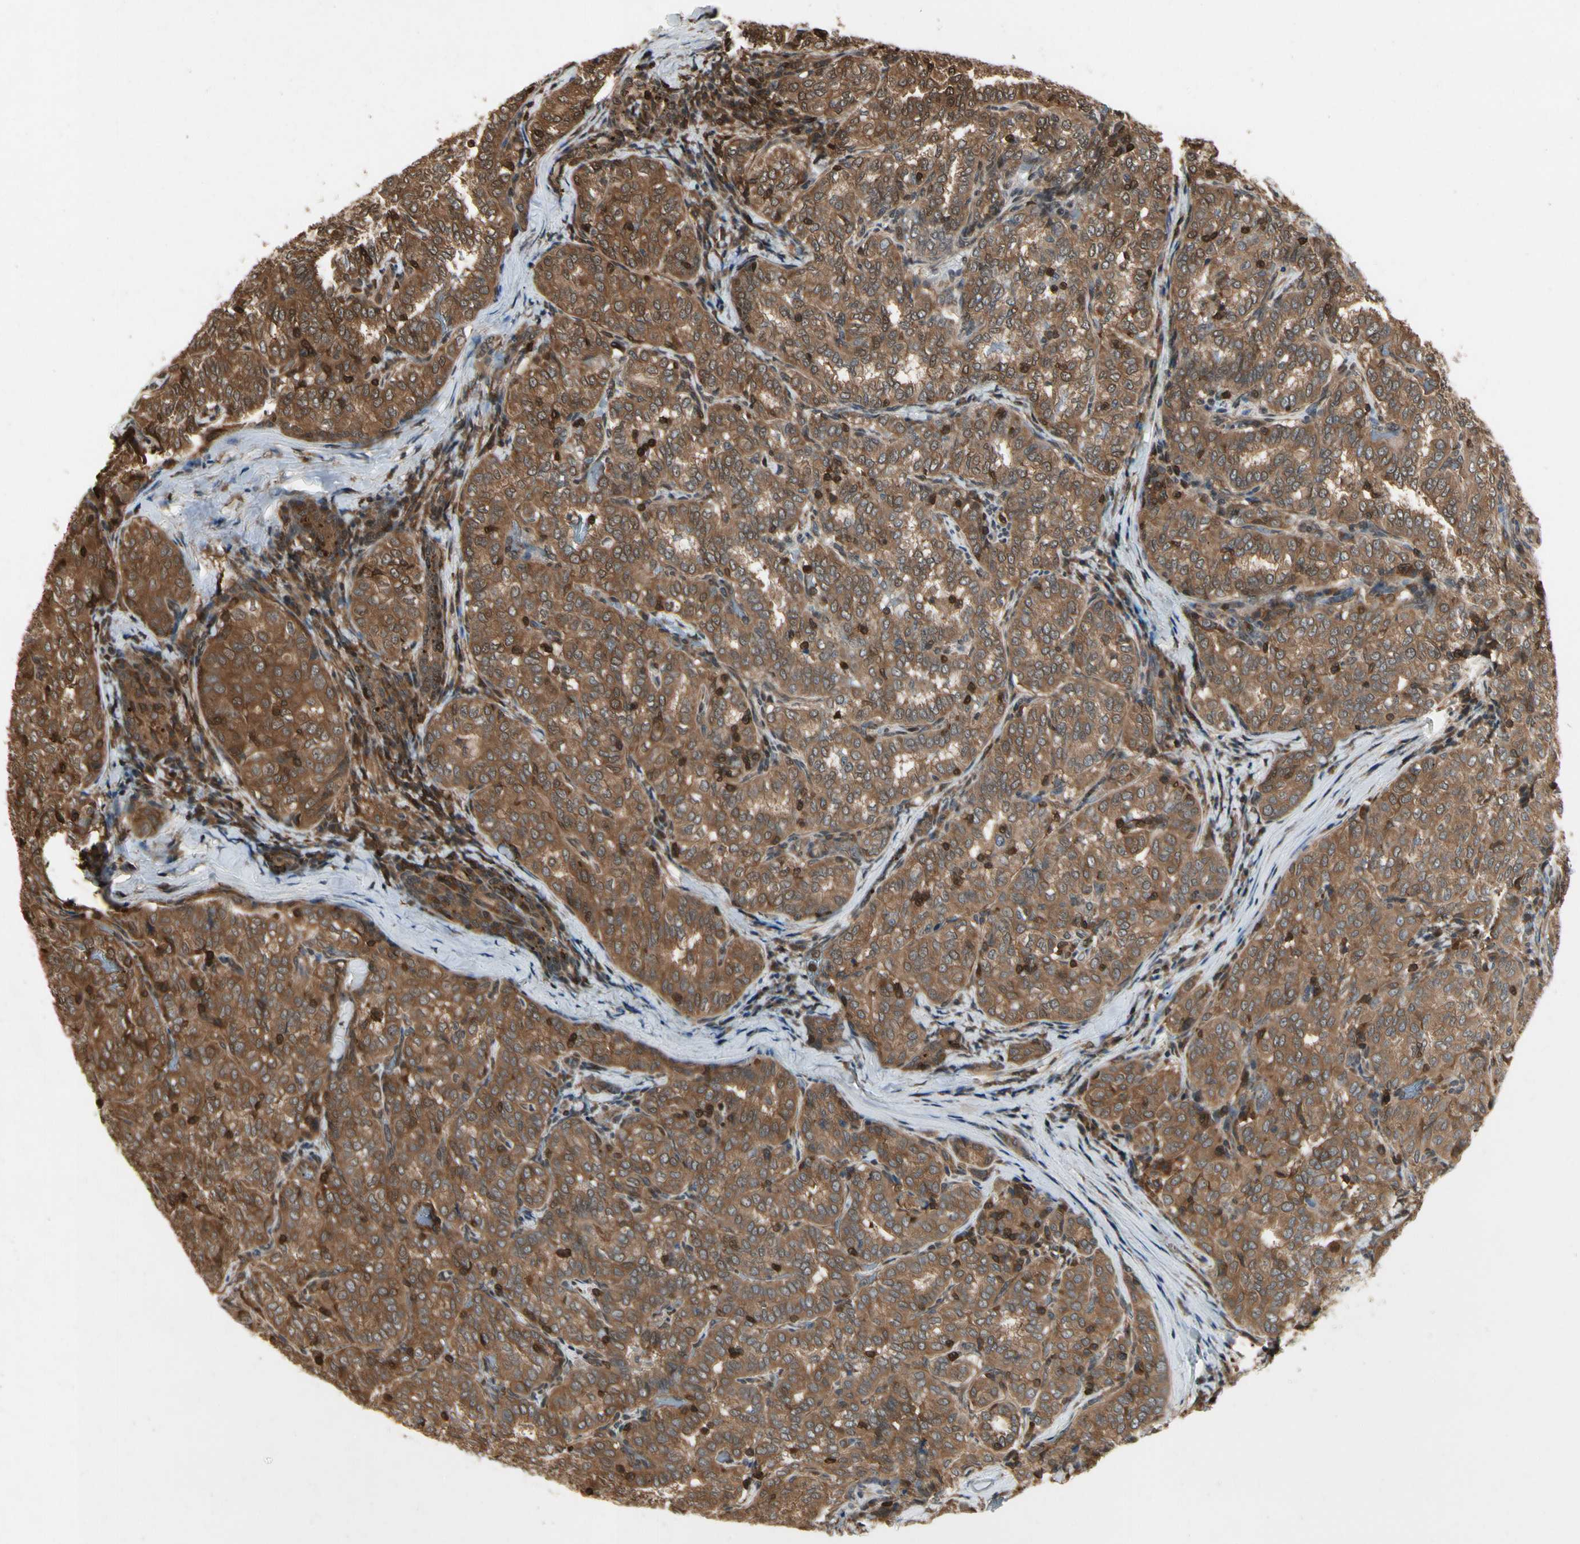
{"staining": {"intensity": "moderate", "quantity": ">75%", "location": "cytoplasmic/membranous"}, "tissue": "thyroid cancer", "cell_type": "Tumor cells", "image_type": "cancer", "snomed": [{"axis": "morphology", "description": "Normal tissue, NOS"}, {"axis": "morphology", "description": "Papillary adenocarcinoma, NOS"}, {"axis": "topography", "description": "Thyroid gland"}], "caption": "An IHC micrograph of tumor tissue is shown. Protein staining in brown labels moderate cytoplasmic/membranous positivity in thyroid cancer within tumor cells.", "gene": "YWHAQ", "patient": {"sex": "female", "age": 30}}